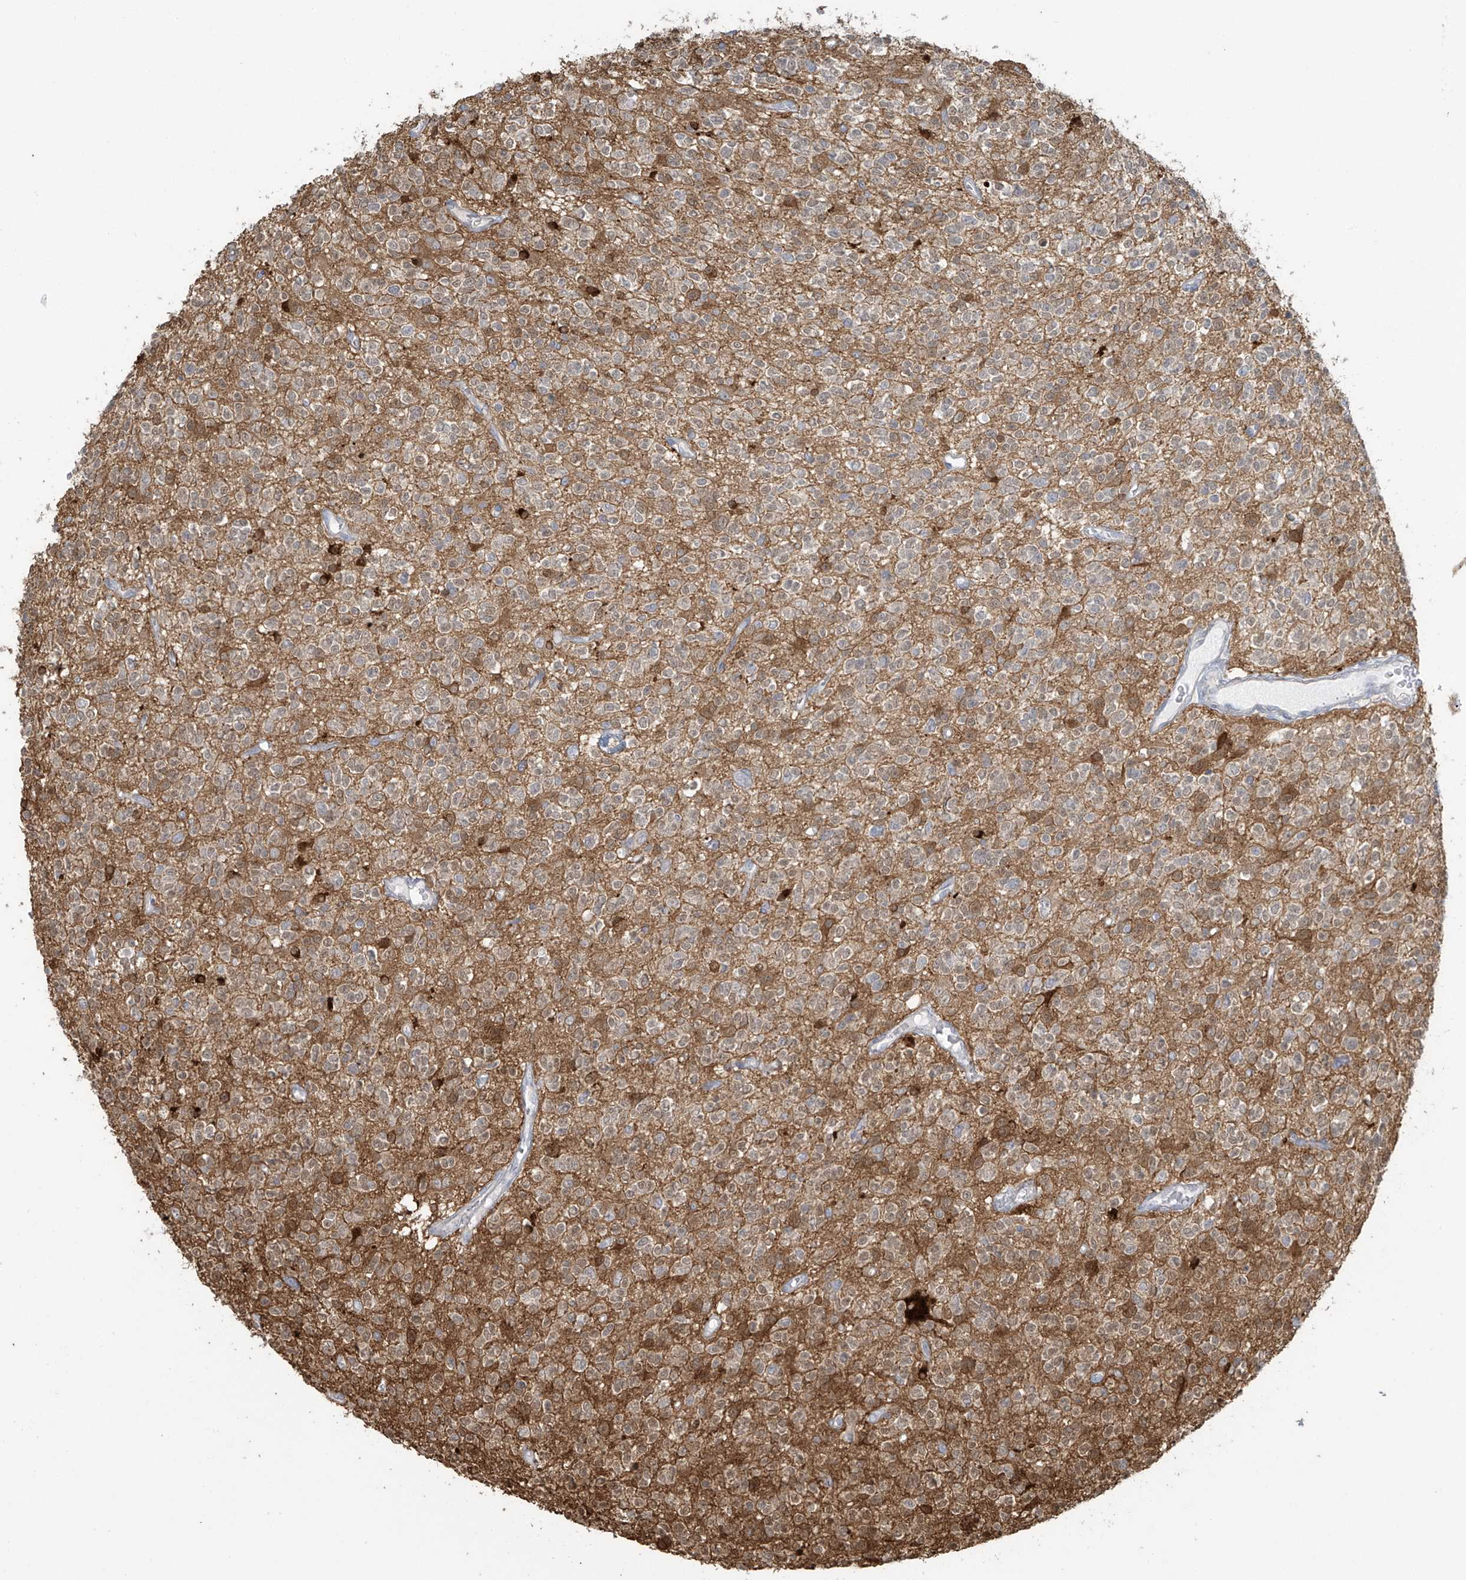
{"staining": {"intensity": "moderate", "quantity": "<25%", "location": "cytoplasmic/membranous"}, "tissue": "glioma", "cell_type": "Tumor cells", "image_type": "cancer", "snomed": [{"axis": "morphology", "description": "Glioma, malignant, High grade"}, {"axis": "topography", "description": "Brain"}], "caption": "Tumor cells demonstrate moderate cytoplasmic/membranous expression in about <25% of cells in malignant glioma (high-grade). The protein is shown in brown color, while the nuclei are stained blue.", "gene": "TAGAP", "patient": {"sex": "male", "age": 34}}